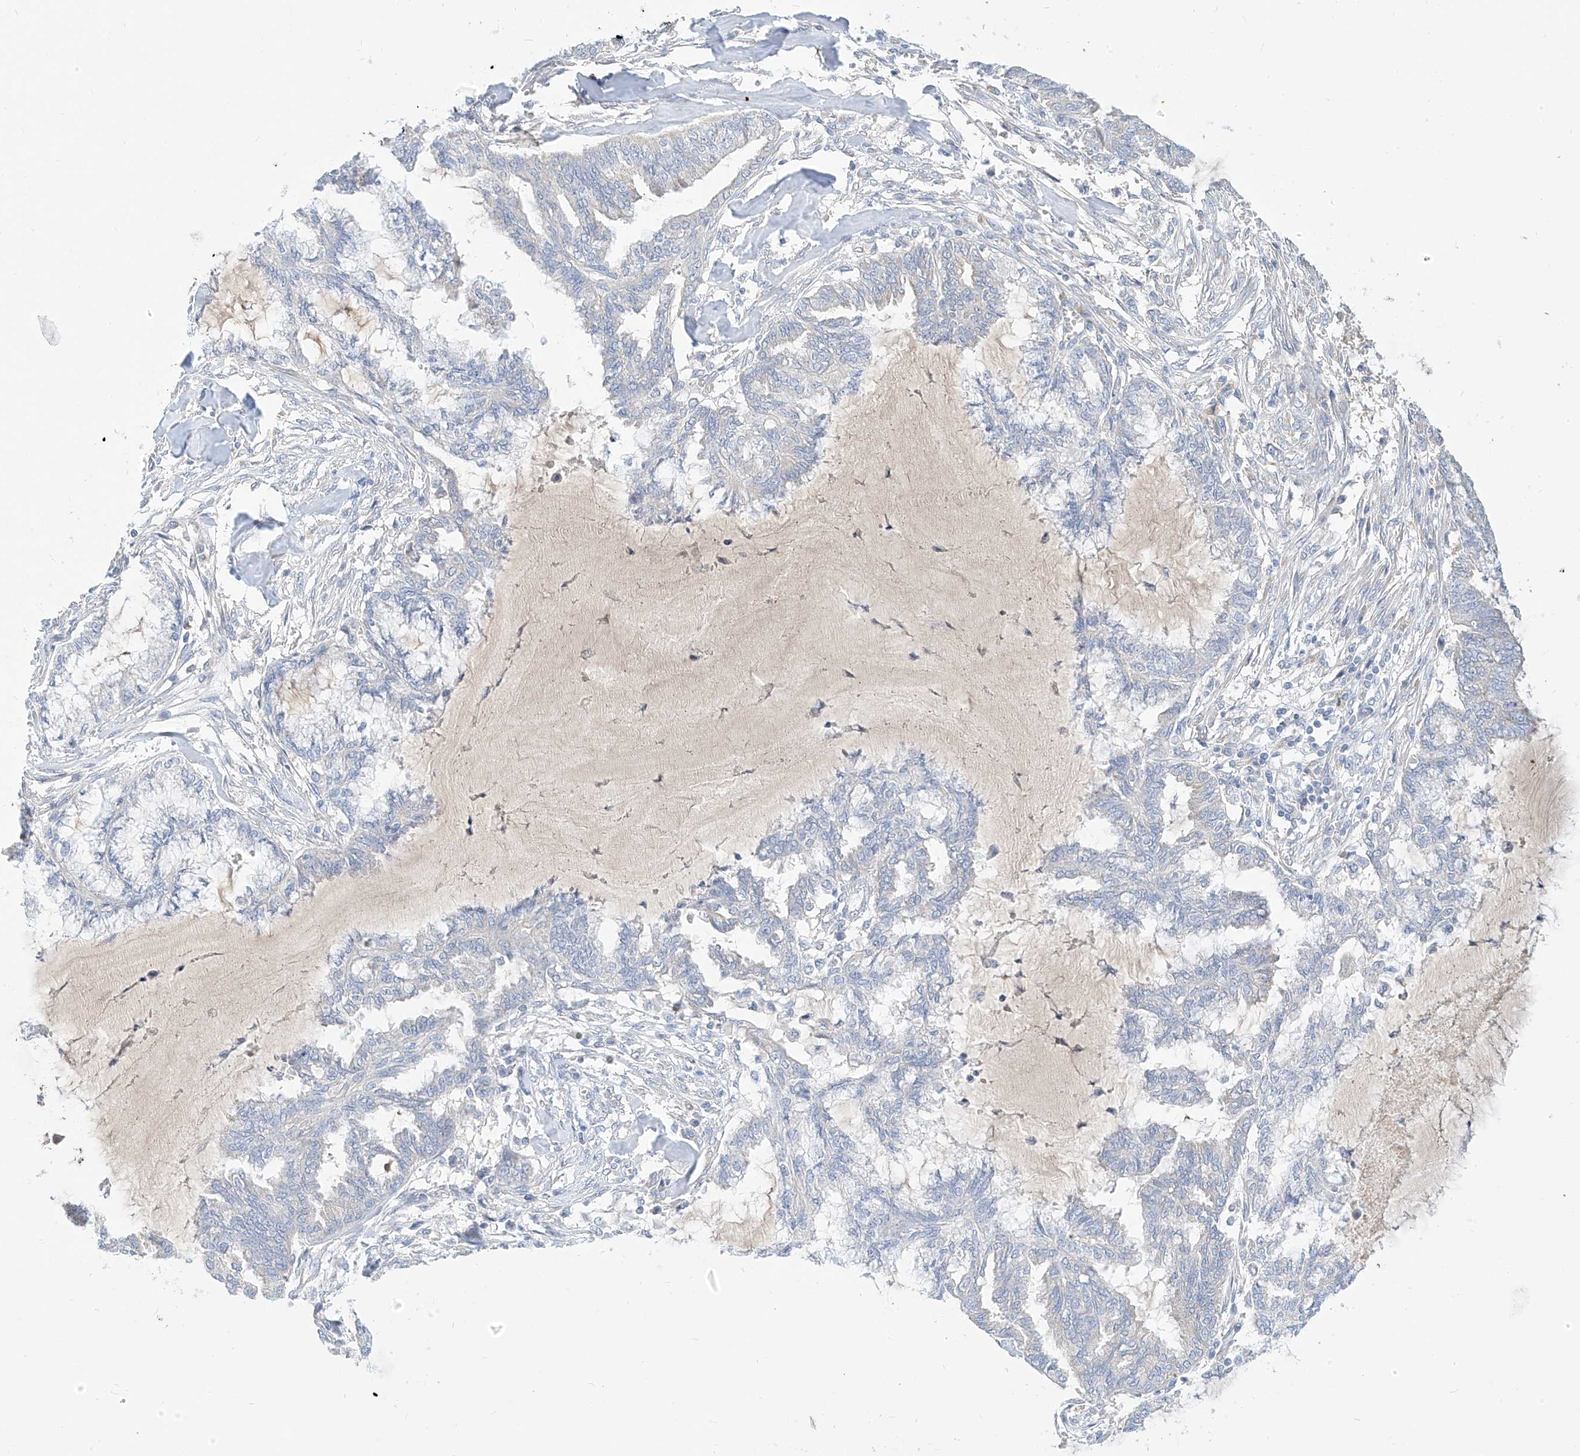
{"staining": {"intensity": "negative", "quantity": "none", "location": "none"}, "tissue": "endometrial cancer", "cell_type": "Tumor cells", "image_type": "cancer", "snomed": [{"axis": "morphology", "description": "Adenocarcinoma, NOS"}, {"axis": "topography", "description": "Endometrium"}], "caption": "The micrograph shows no staining of tumor cells in adenocarcinoma (endometrial).", "gene": "RASA2", "patient": {"sex": "female", "age": 86}}